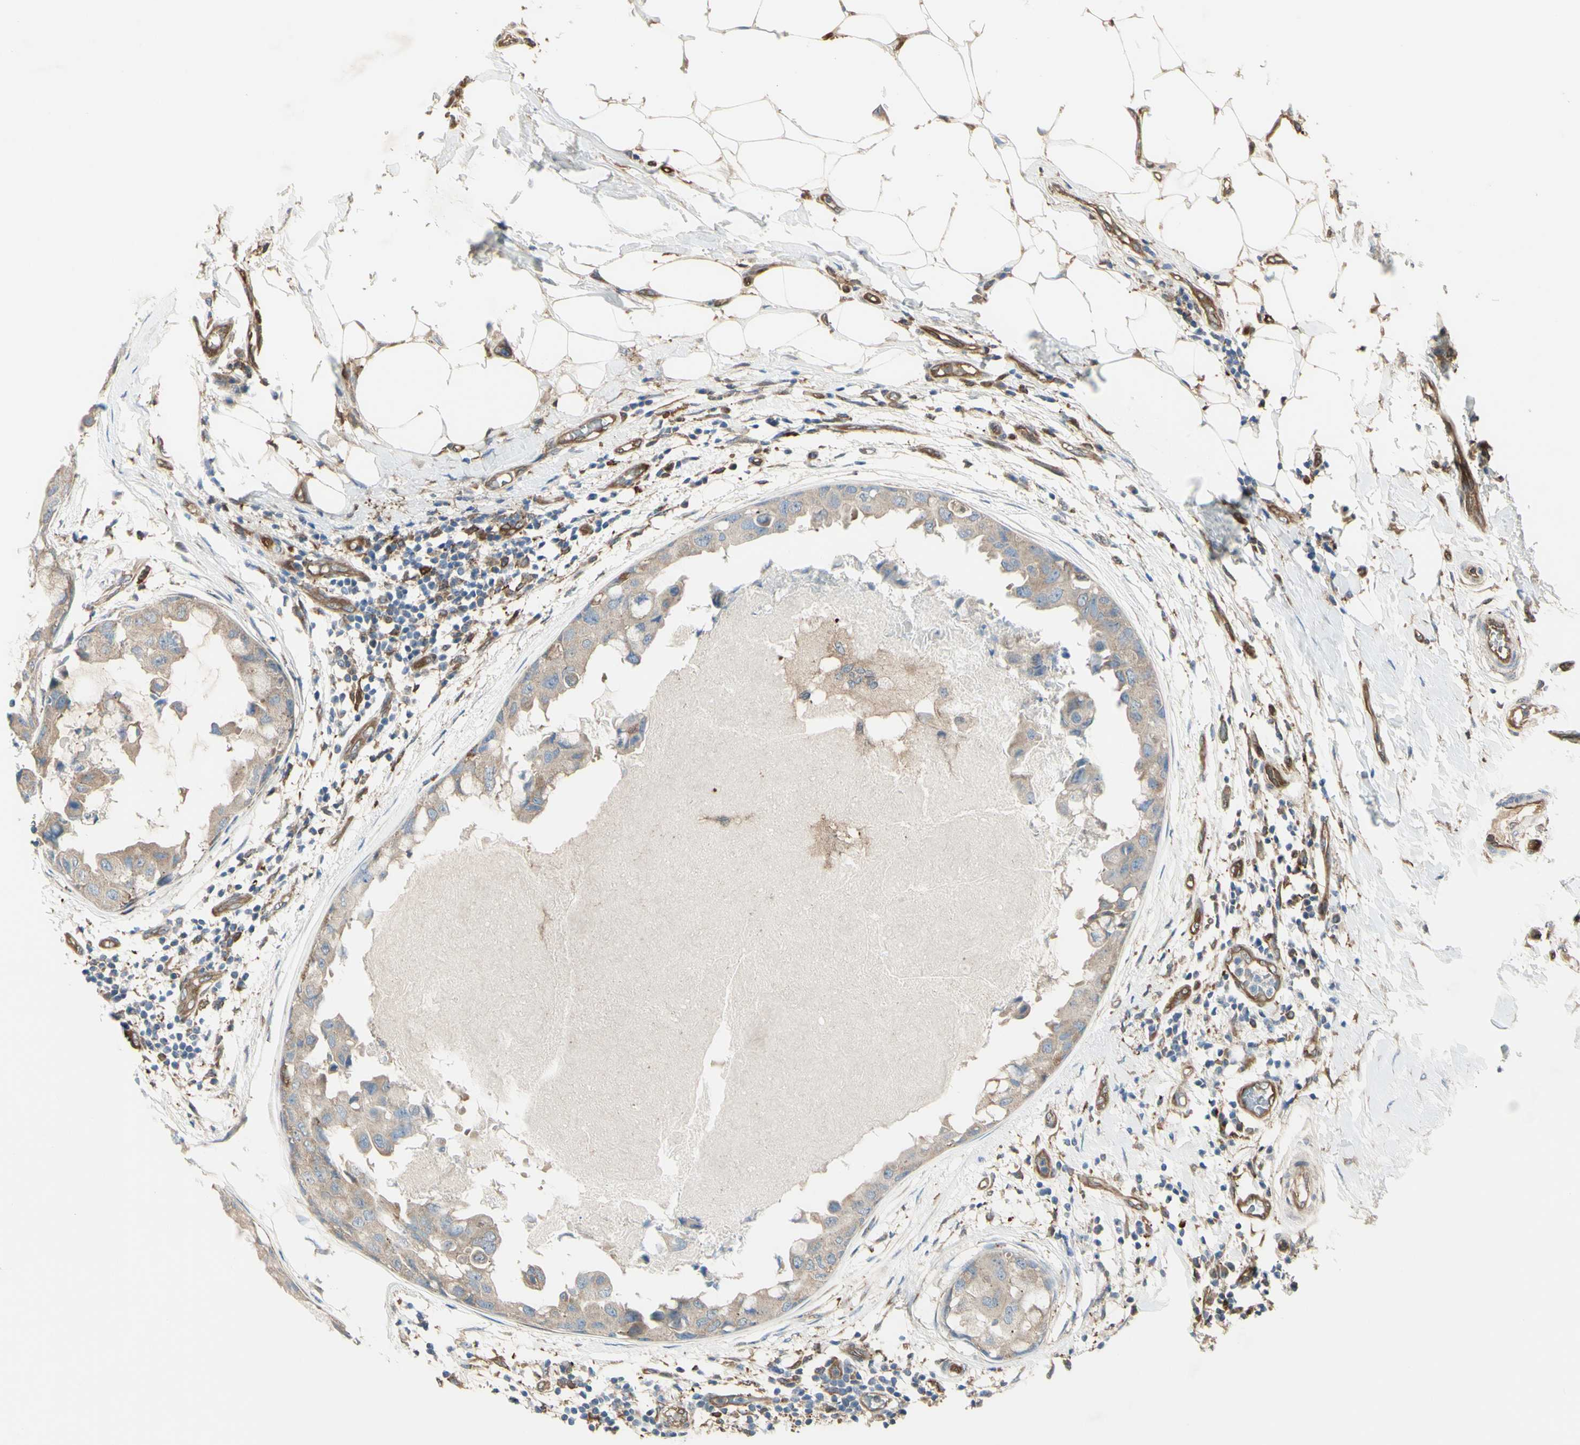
{"staining": {"intensity": "weak", "quantity": ">75%", "location": "cytoplasmic/membranous"}, "tissue": "breast cancer", "cell_type": "Tumor cells", "image_type": "cancer", "snomed": [{"axis": "morphology", "description": "Duct carcinoma"}, {"axis": "topography", "description": "Breast"}], "caption": "Invasive ductal carcinoma (breast) tissue exhibits weak cytoplasmic/membranous positivity in approximately >75% of tumor cells", "gene": "IGSF9B", "patient": {"sex": "female", "age": 40}}